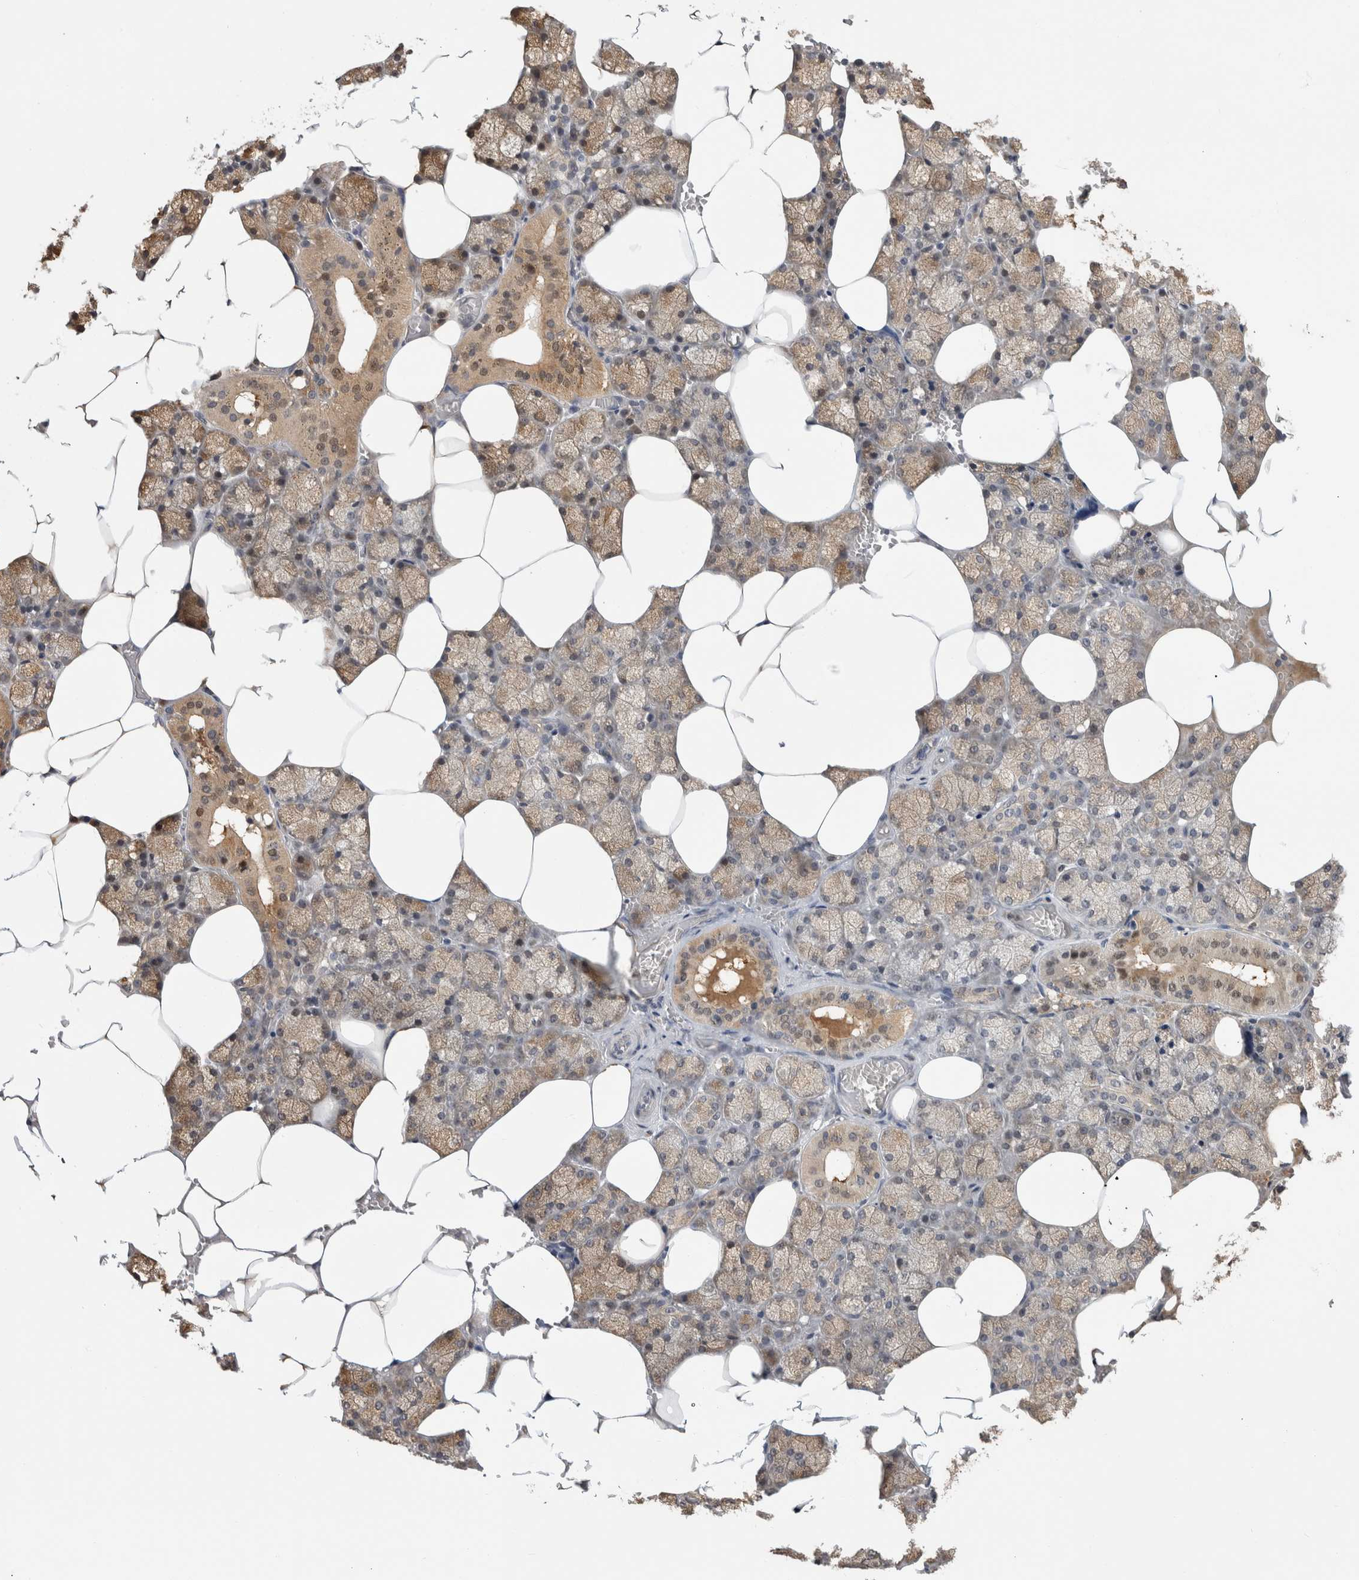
{"staining": {"intensity": "moderate", "quantity": "25%-75%", "location": "cytoplasmic/membranous"}, "tissue": "salivary gland", "cell_type": "Glandular cells", "image_type": "normal", "snomed": [{"axis": "morphology", "description": "Normal tissue, NOS"}, {"axis": "topography", "description": "Salivary gland"}], "caption": "Immunohistochemical staining of benign salivary gland reveals 25%-75% levels of moderate cytoplasmic/membranous protein expression in approximately 25%-75% of glandular cells. (DAB (3,3'-diaminobenzidine) IHC with brightfield microscopy, high magnification).", "gene": "PGM1", "patient": {"sex": "male", "age": 62}}